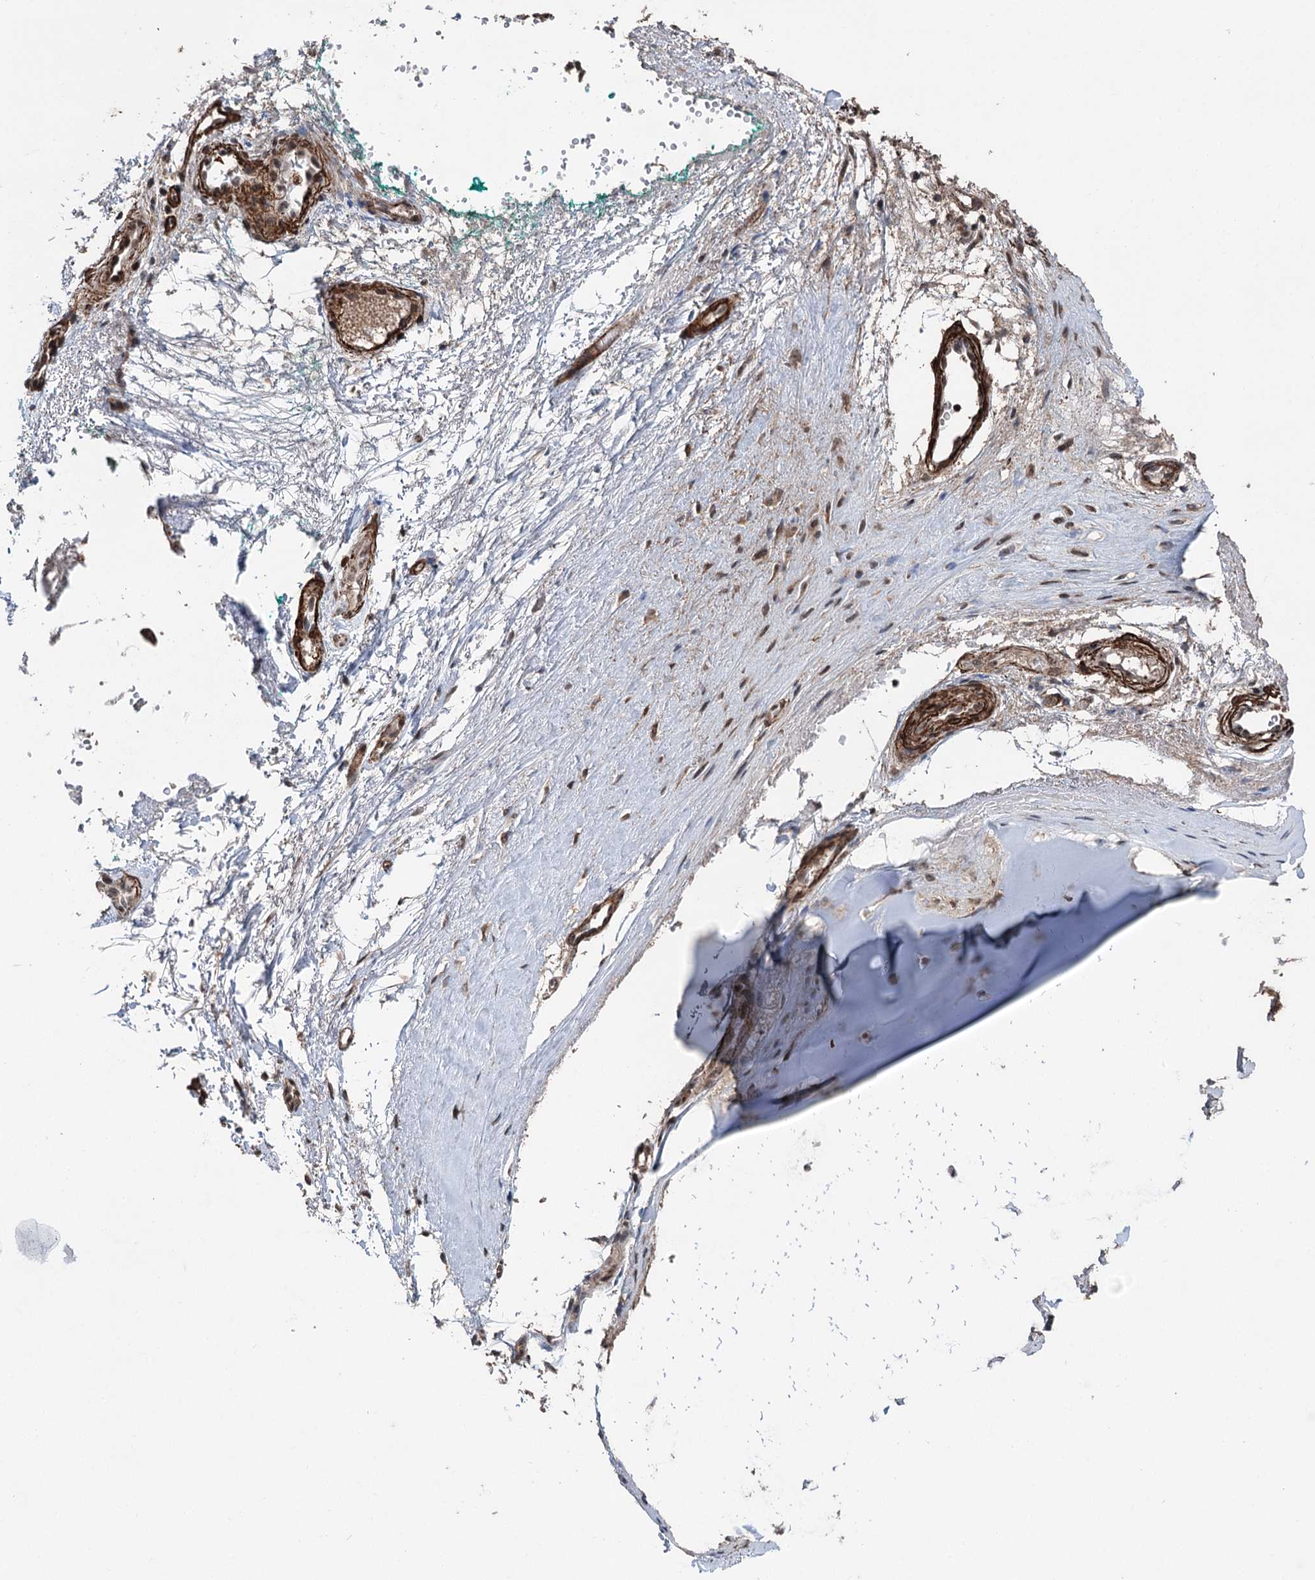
{"staining": {"intensity": "moderate", "quantity": ">75%", "location": "cytoplasmic/membranous,nuclear"}, "tissue": "adipose tissue", "cell_type": "Adipocytes", "image_type": "normal", "snomed": [{"axis": "morphology", "description": "Normal tissue, NOS"}, {"axis": "morphology", "description": "Basal cell carcinoma"}, {"axis": "topography", "description": "Cartilage tissue"}, {"axis": "topography", "description": "Nasopharynx"}, {"axis": "topography", "description": "Oral tissue"}], "caption": "Adipose tissue stained with DAB IHC displays medium levels of moderate cytoplasmic/membranous,nuclear staining in approximately >75% of adipocytes.", "gene": "CCDC82", "patient": {"sex": "female", "age": 77}}